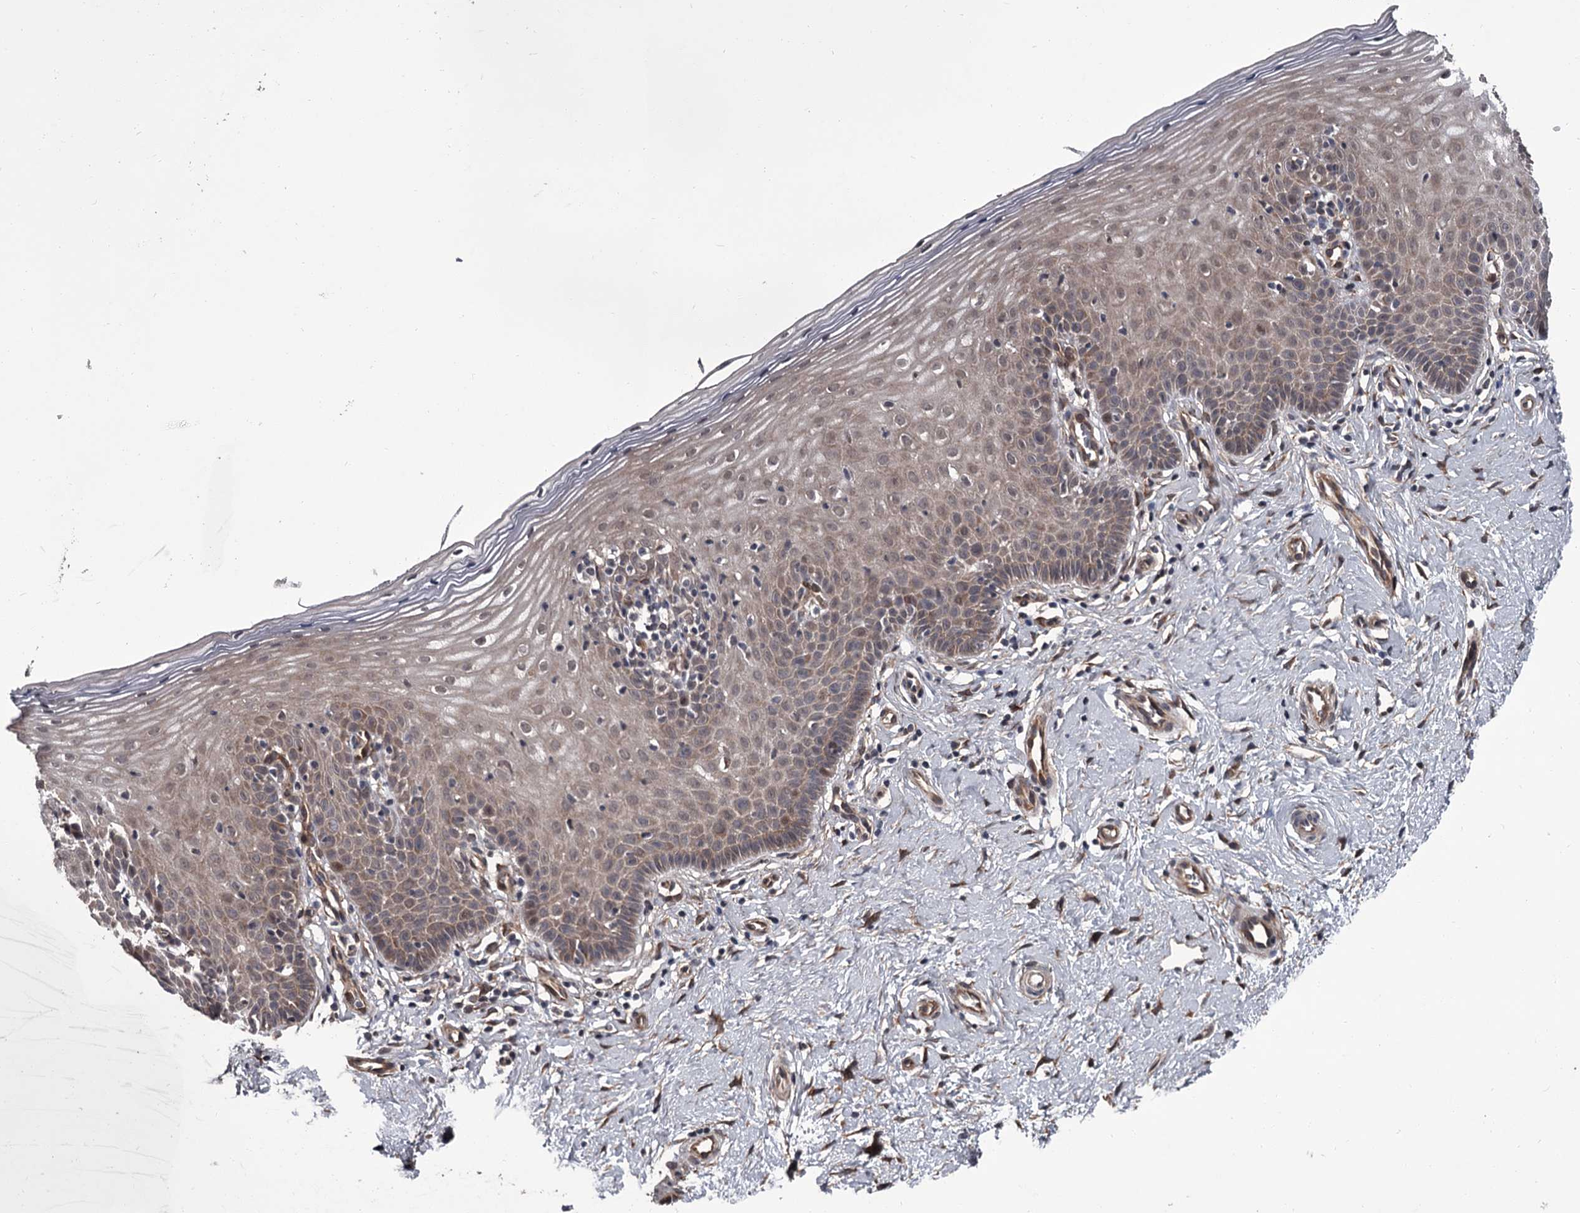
{"staining": {"intensity": "negative", "quantity": "none", "location": "none"}, "tissue": "cervix", "cell_type": "Glandular cells", "image_type": "normal", "snomed": [{"axis": "morphology", "description": "Normal tissue, NOS"}, {"axis": "topography", "description": "Cervix"}], "caption": "An immunohistochemistry photomicrograph of unremarkable cervix is shown. There is no staining in glandular cells of cervix.", "gene": "CDC42EP2", "patient": {"sex": "female", "age": 36}}